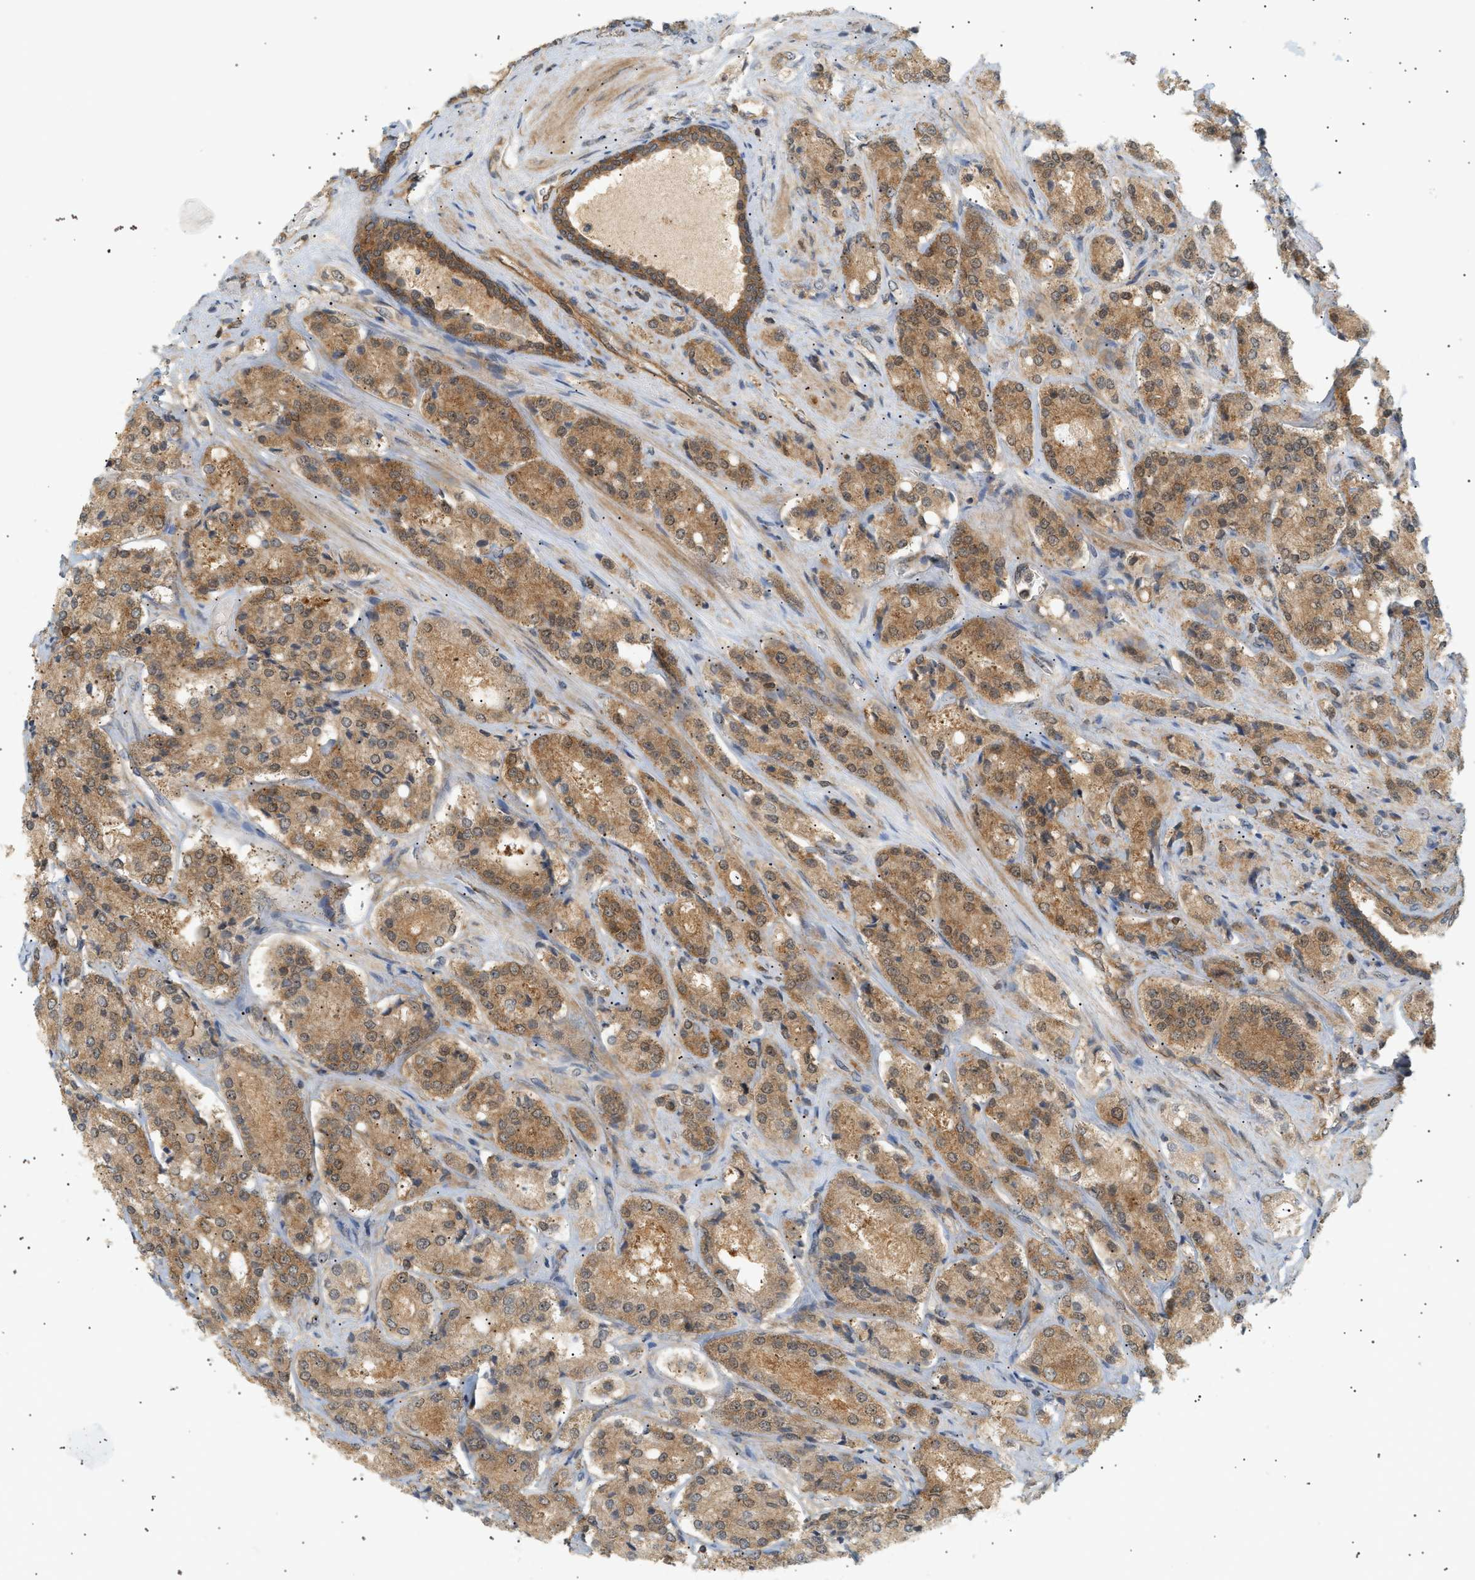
{"staining": {"intensity": "moderate", "quantity": ">75%", "location": "cytoplasmic/membranous"}, "tissue": "prostate cancer", "cell_type": "Tumor cells", "image_type": "cancer", "snomed": [{"axis": "morphology", "description": "Adenocarcinoma, High grade"}, {"axis": "topography", "description": "Prostate"}], "caption": "Human prostate cancer (adenocarcinoma (high-grade)) stained with a brown dye exhibits moderate cytoplasmic/membranous positive expression in approximately >75% of tumor cells.", "gene": "SHC1", "patient": {"sex": "male", "age": 65}}